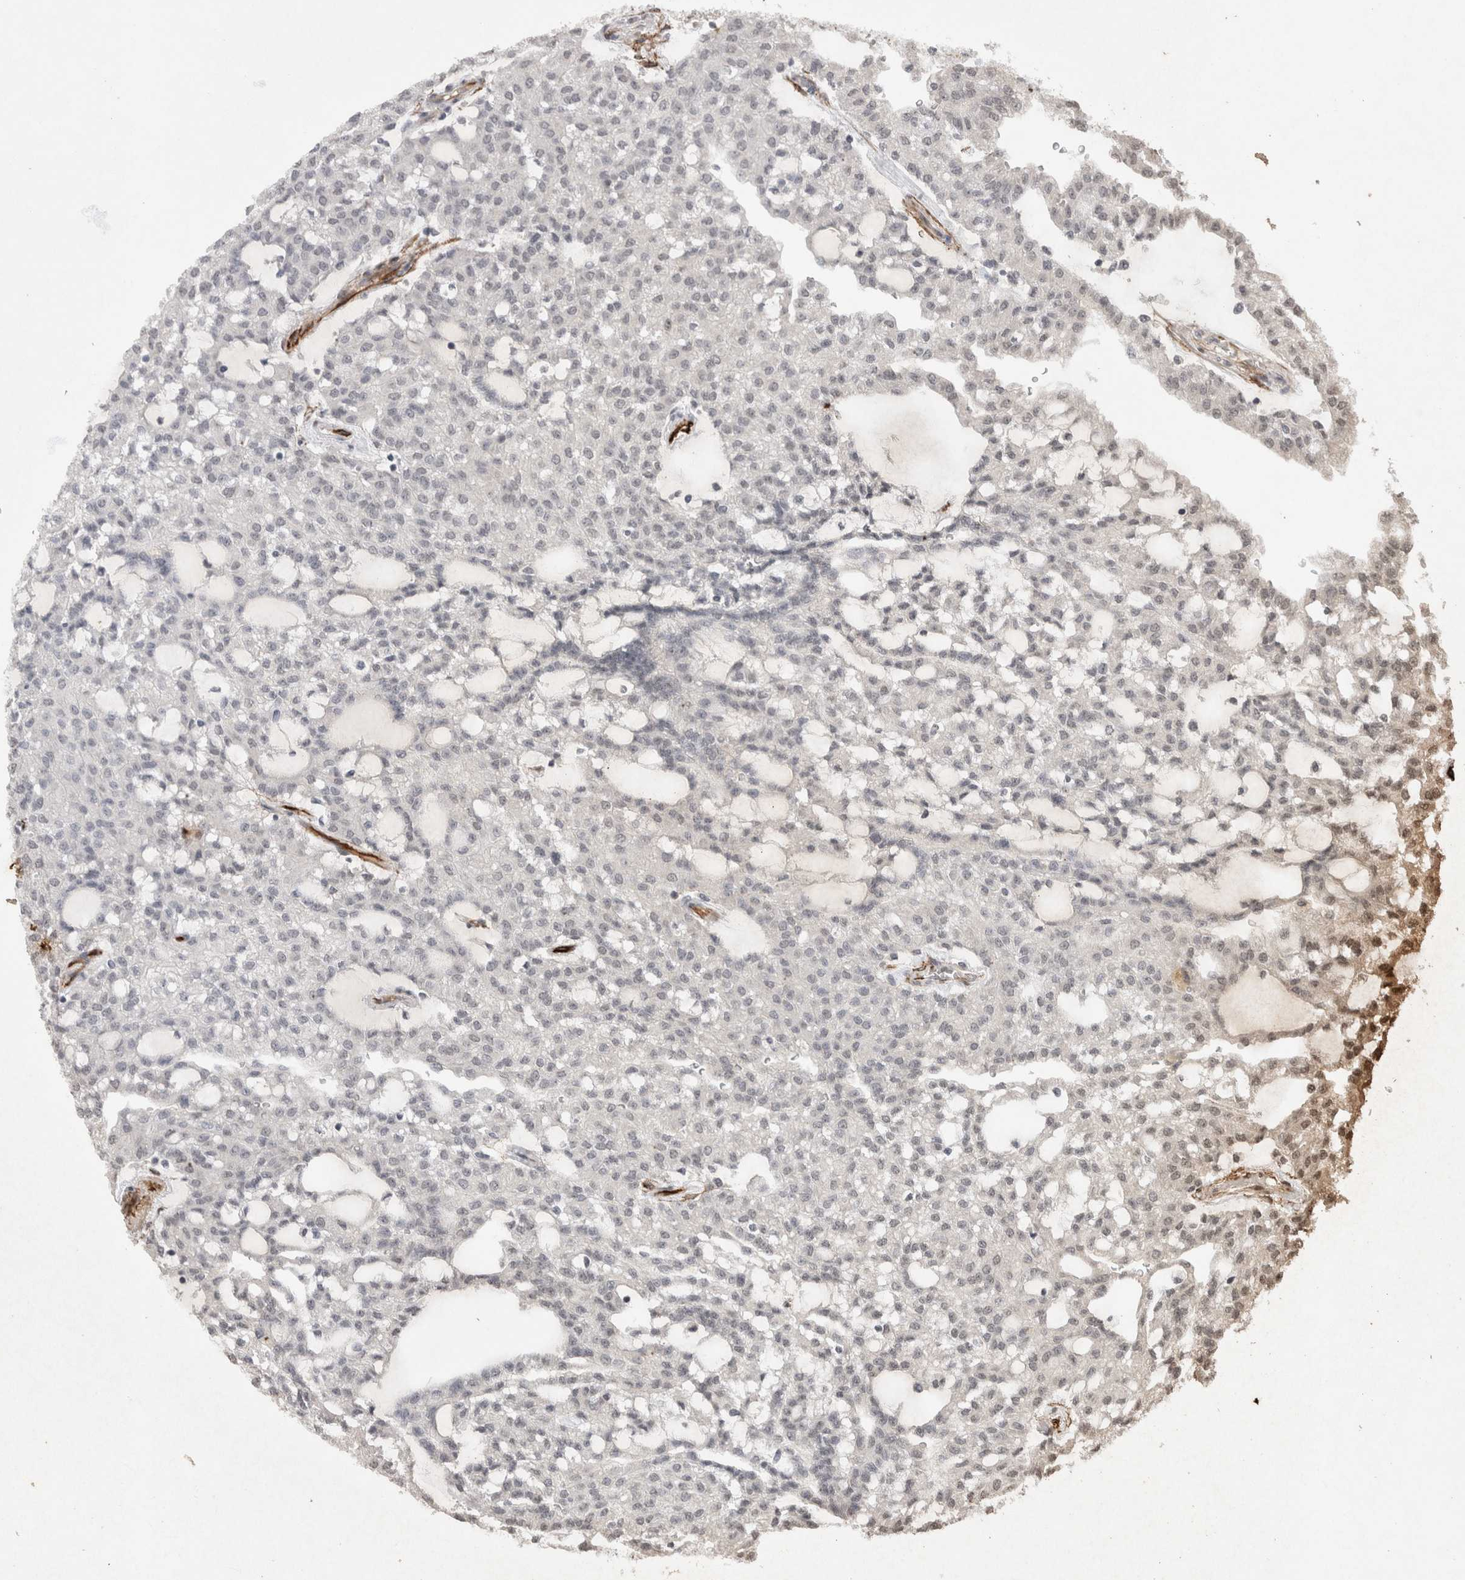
{"staining": {"intensity": "negative", "quantity": "none", "location": "none"}, "tissue": "renal cancer", "cell_type": "Tumor cells", "image_type": "cancer", "snomed": [{"axis": "morphology", "description": "Adenocarcinoma, NOS"}, {"axis": "topography", "description": "Kidney"}], "caption": "This image is of adenocarcinoma (renal) stained with immunohistochemistry to label a protein in brown with the nuclei are counter-stained blue. There is no expression in tumor cells. (DAB IHC with hematoxylin counter stain).", "gene": "CDH13", "patient": {"sex": "male", "age": 63}}